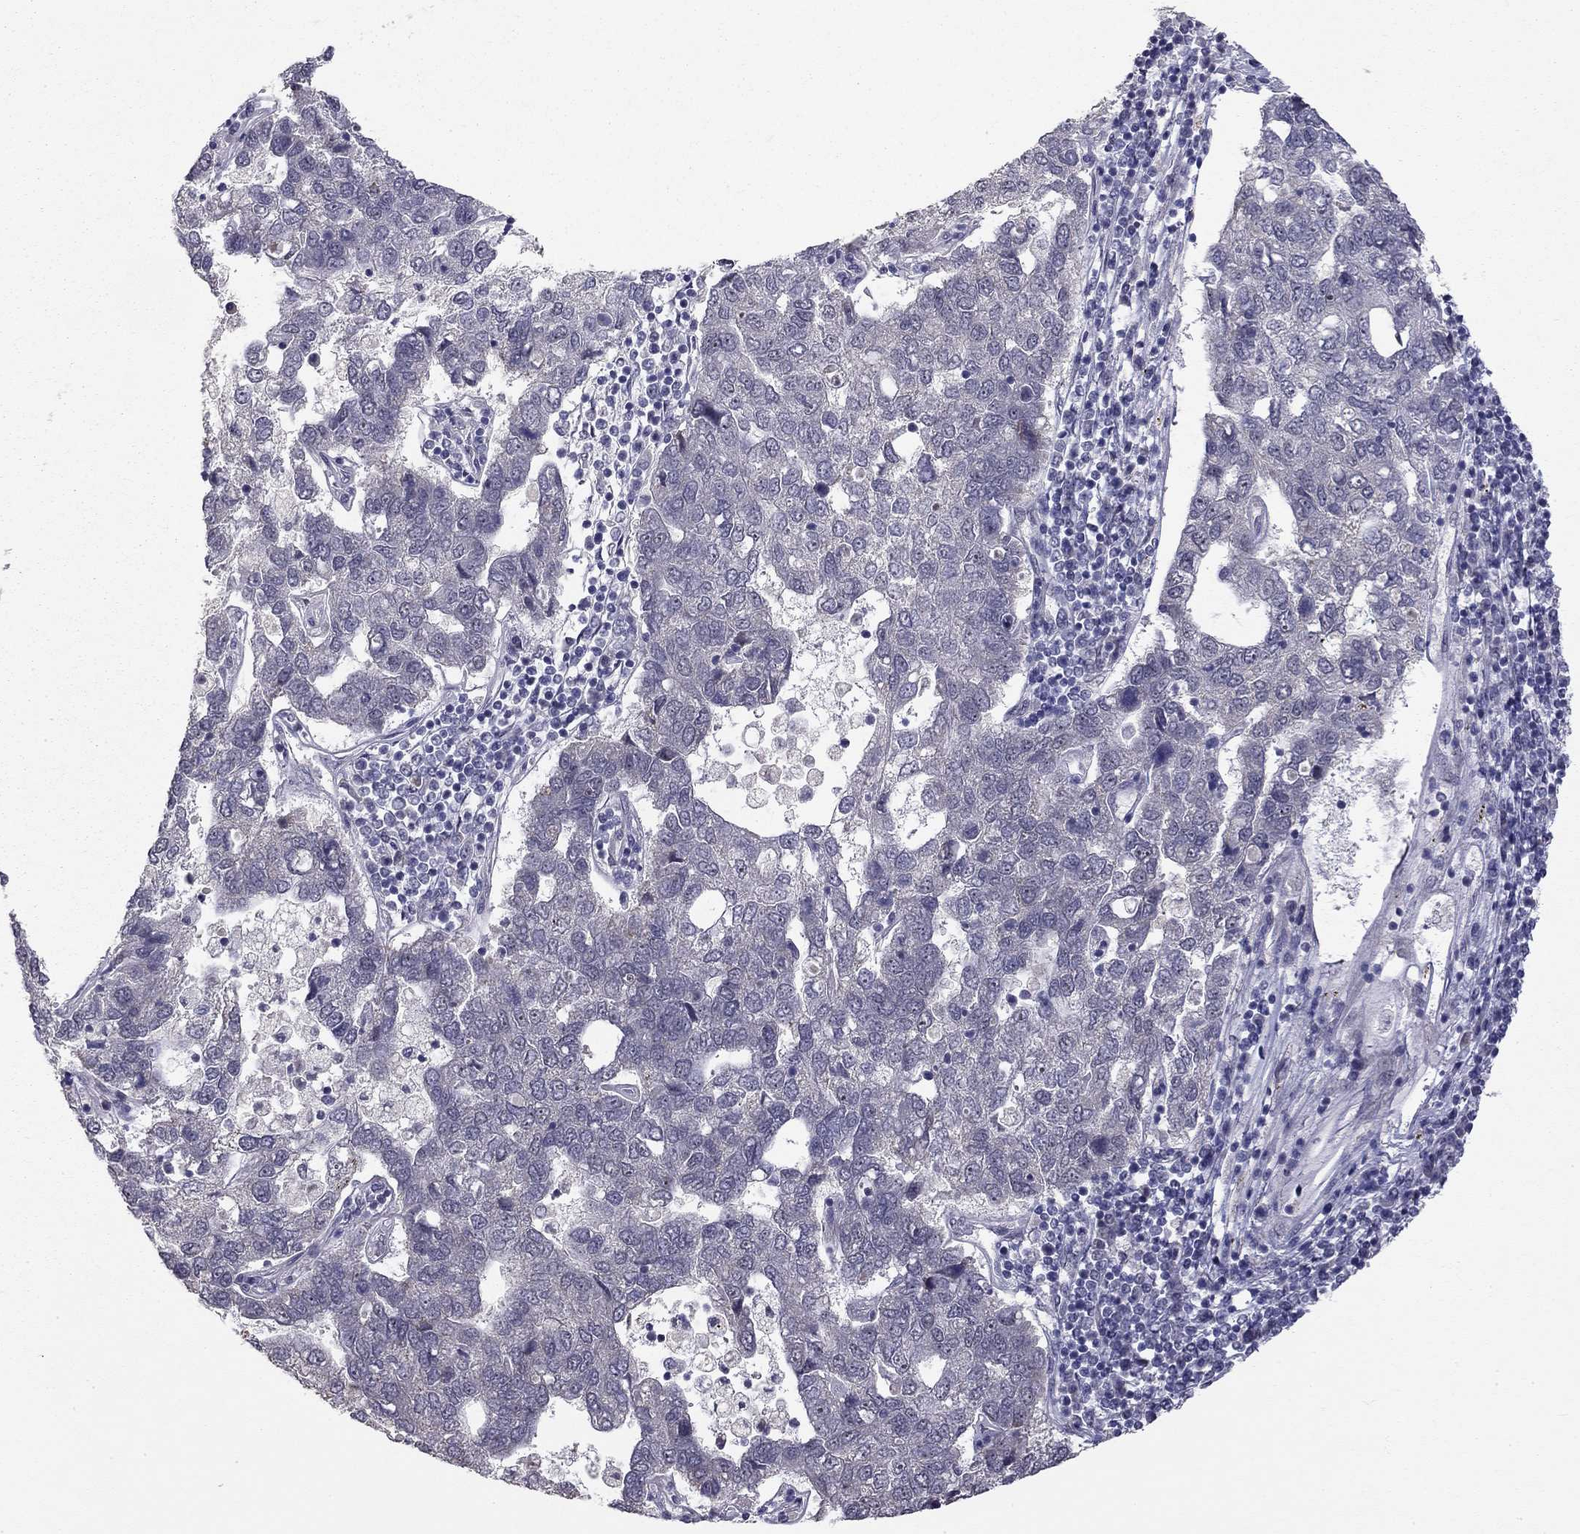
{"staining": {"intensity": "negative", "quantity": "none", "location": "none"}, "tissue": "pancreatic cancer", "cell_type": "Tumor cells", "image_type": "cancer", "snomed": [{"axis": "morphology", "description": "Adenocarcinoma, NOS"}, {"axis": "topography", "description": "Pancreas"}], "caption": "Pancreatic cancer stained for a protein using IHC demonstrates no staining tumor cells.", "gene": "STXBP6", "patient": {"sex": "female", "age": 61}}